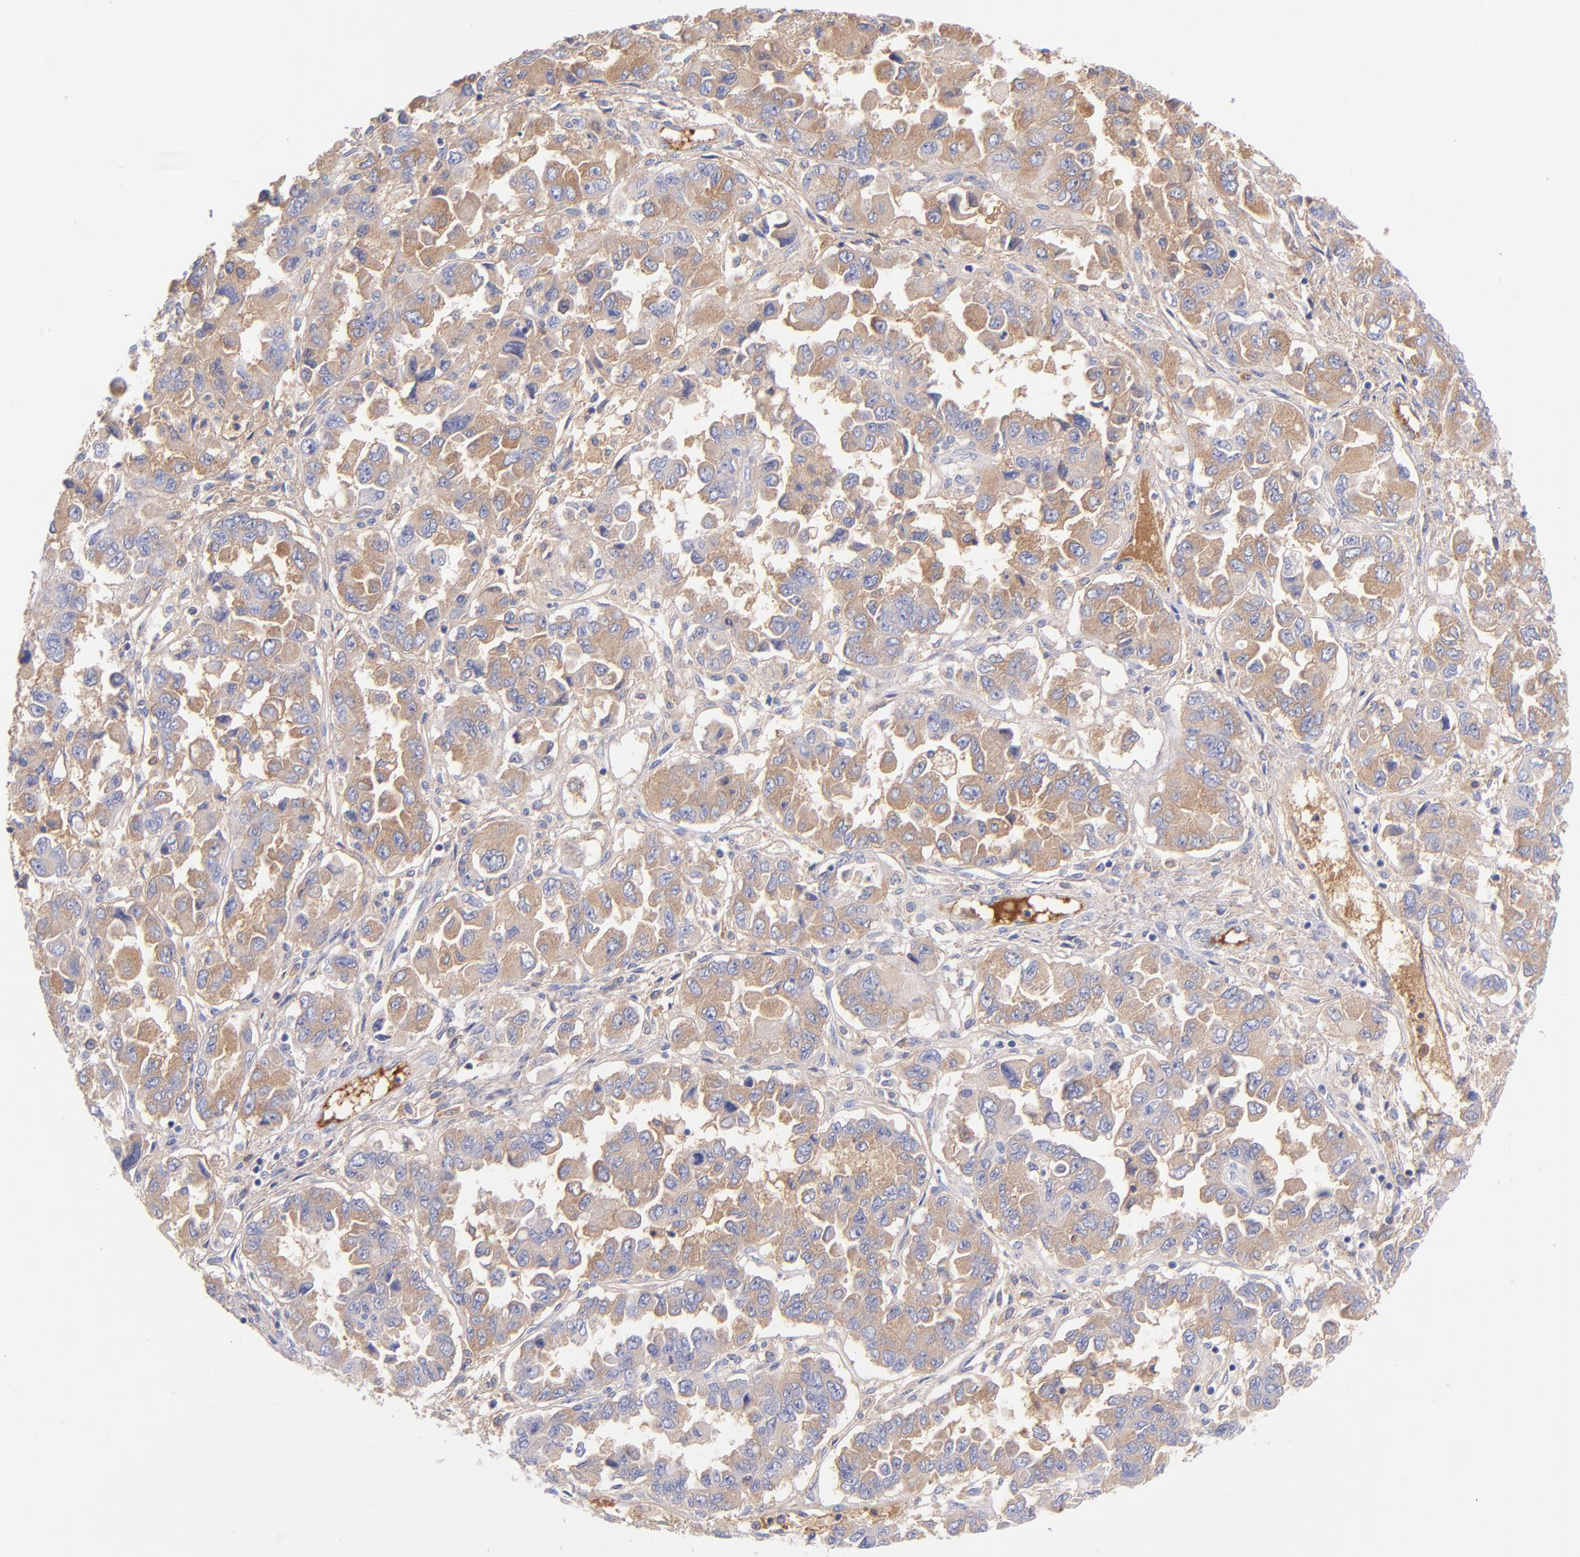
{"staining": {"intensity": "weak", "quantity": ">75%", "location": "cytoplasmic/membranous"}, "tissue": "ovarian cancer", "cell_type": "Tumor cells", "image_type": "cancer", "snomed": [{"axis": "morphology", "description": "Cystadenocarcinoma, serous, NOS"}, {"axis": "topography", "description": "Ovary"}], "caption": "Protein positivity by IHC shows weak cytoplasmic/membranous positivity in about >75% of tumor cells in ovarian cancer (serous cystadenocarcinoma). (brown staining indicates protein expression, while blue staining denotes nuclei).", "gene": "HP", "patient": {"sex": "female", "age": 84}}